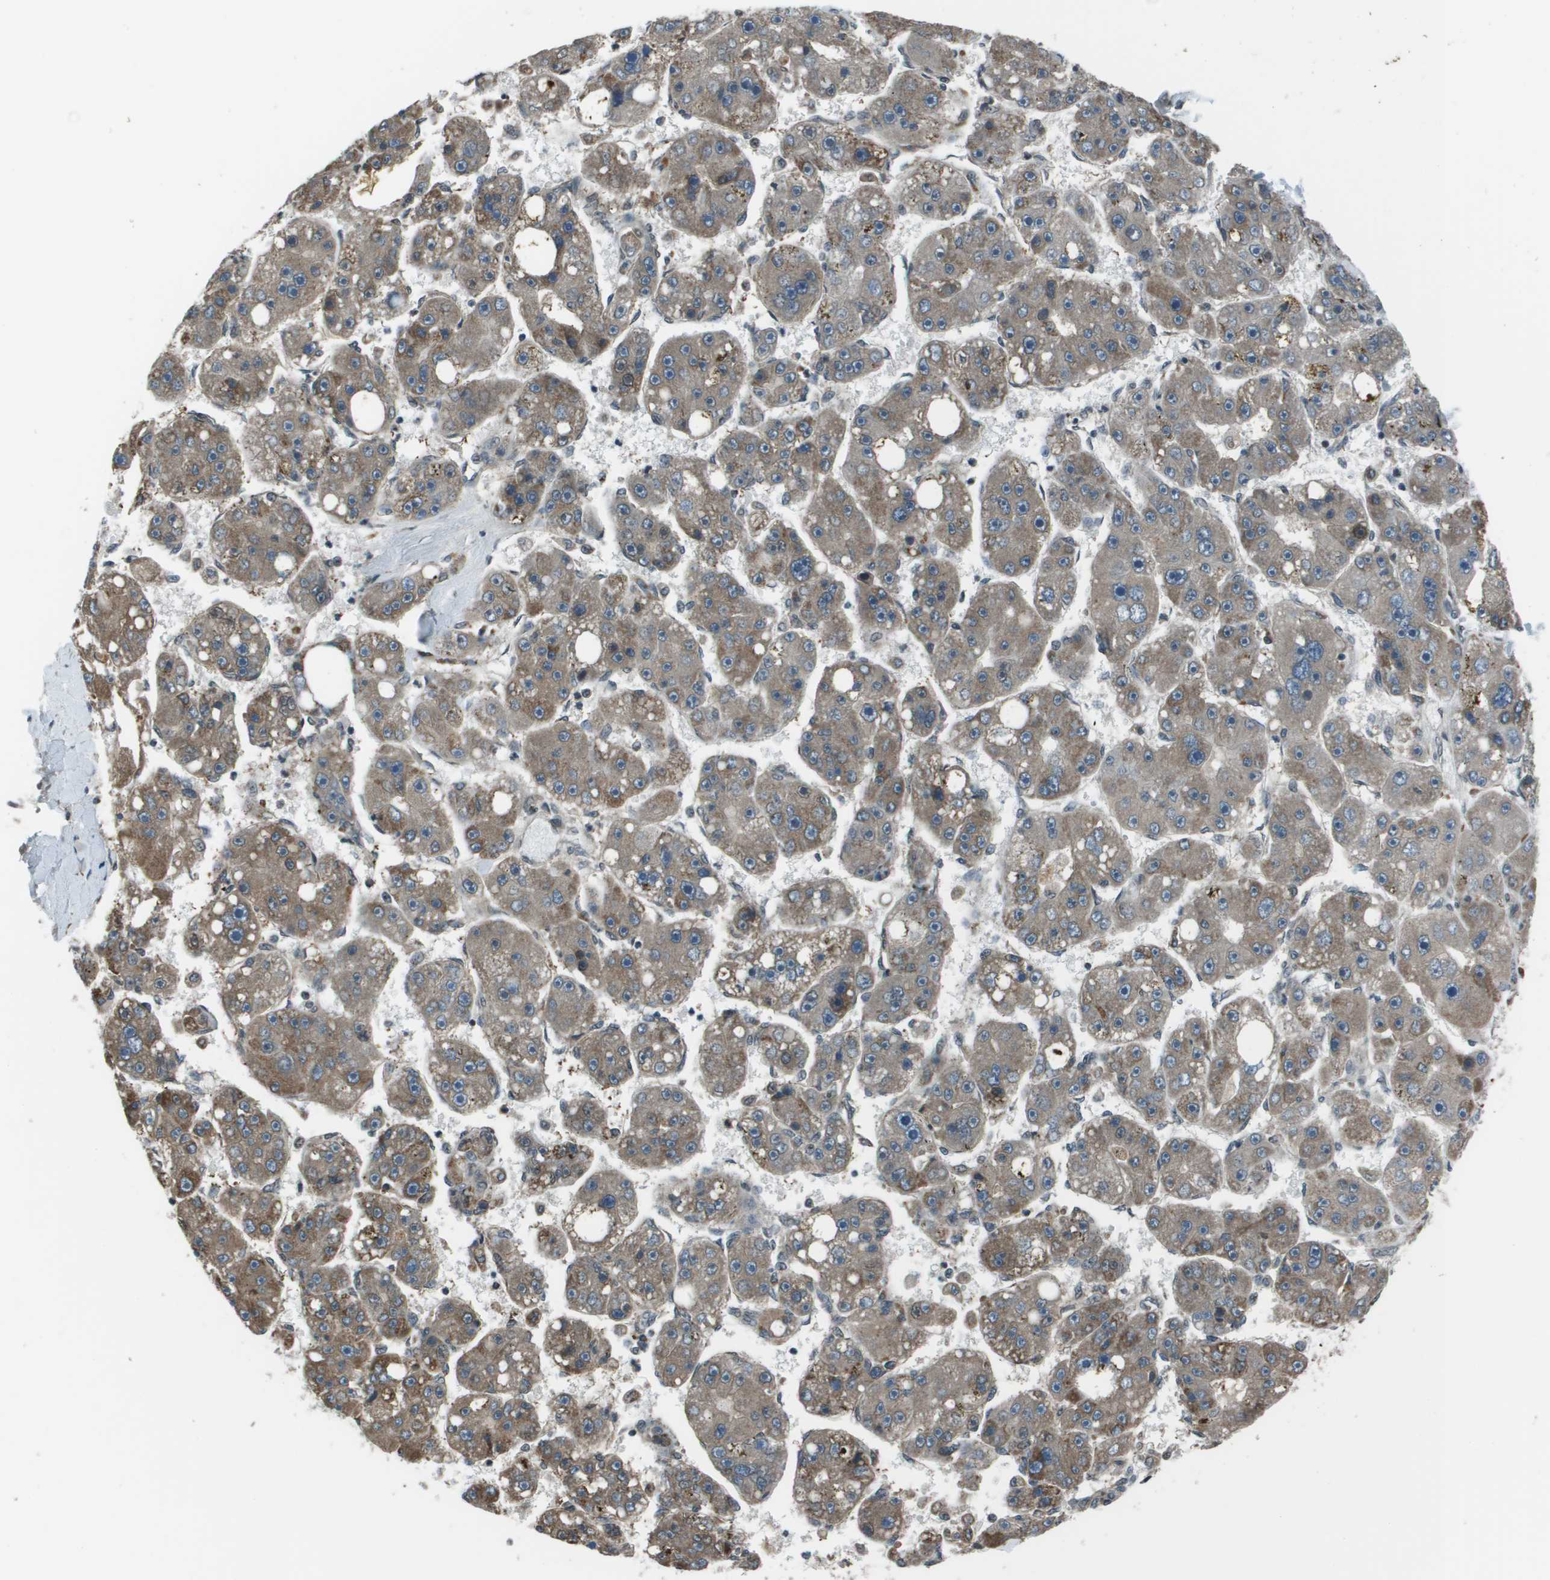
{"staining": {"intensity": "moderate", "quantity": ">75%", "location": "cytoplasmic/membranous"}, "tissue": "liver cancer", "cell_type": "Tumor cells", "image_type": "cancer", "snomed": [{"axis": "morphology", "description": "Carcinoma, Hepatocellular, NOS"}, {"axis": "topography", "description": "Liver"}], "caption": "Immunohistochemical staining of human liver hepatocellular carcinoma demonstrates moderate cytoplasmic/membranous protein staining in approximately >75% of tumor cells.", "gene": "PPFIA1", "patient": {"sex": "female", "age": 61}}